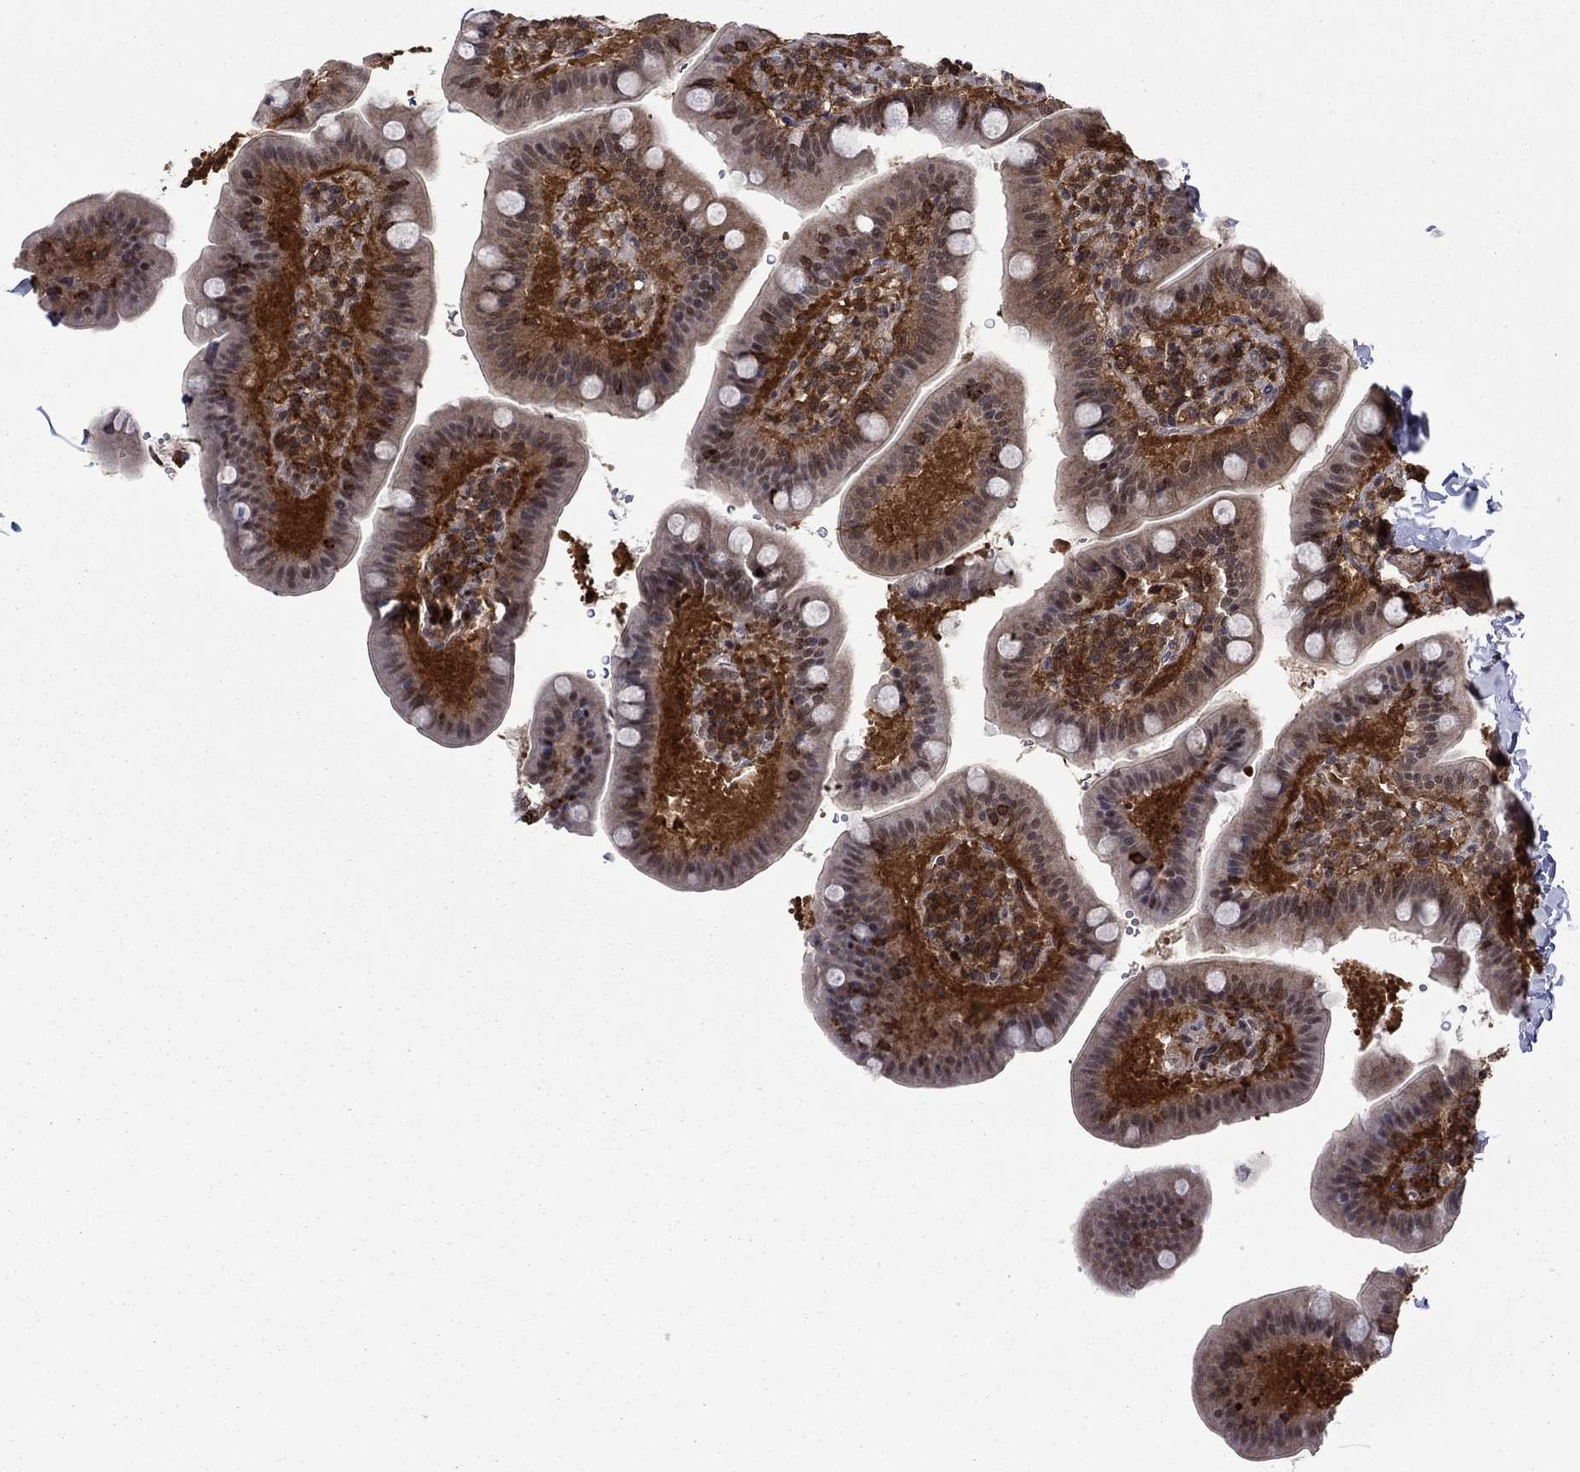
{"staining": {"intensity": "moderate", "quantity": "<25%", "location": "nuclear"}, "tissue": "small intestine", "cell_type": "Glandular cells", "image_type": "normal", "snomed": [{"axis": "morphology", "description": "Normal tissue, NOS"}, {"axis": "topography", "description": "Small intestine"}], "caption": "Immunohistochemical staining of benign small intestine demonstrates <25% levels of moderate nuclear protein positivity in approximately <25% of glandular cells.", "gene": "PSMD2", "patient": {"sex": "male", "age": 66}}